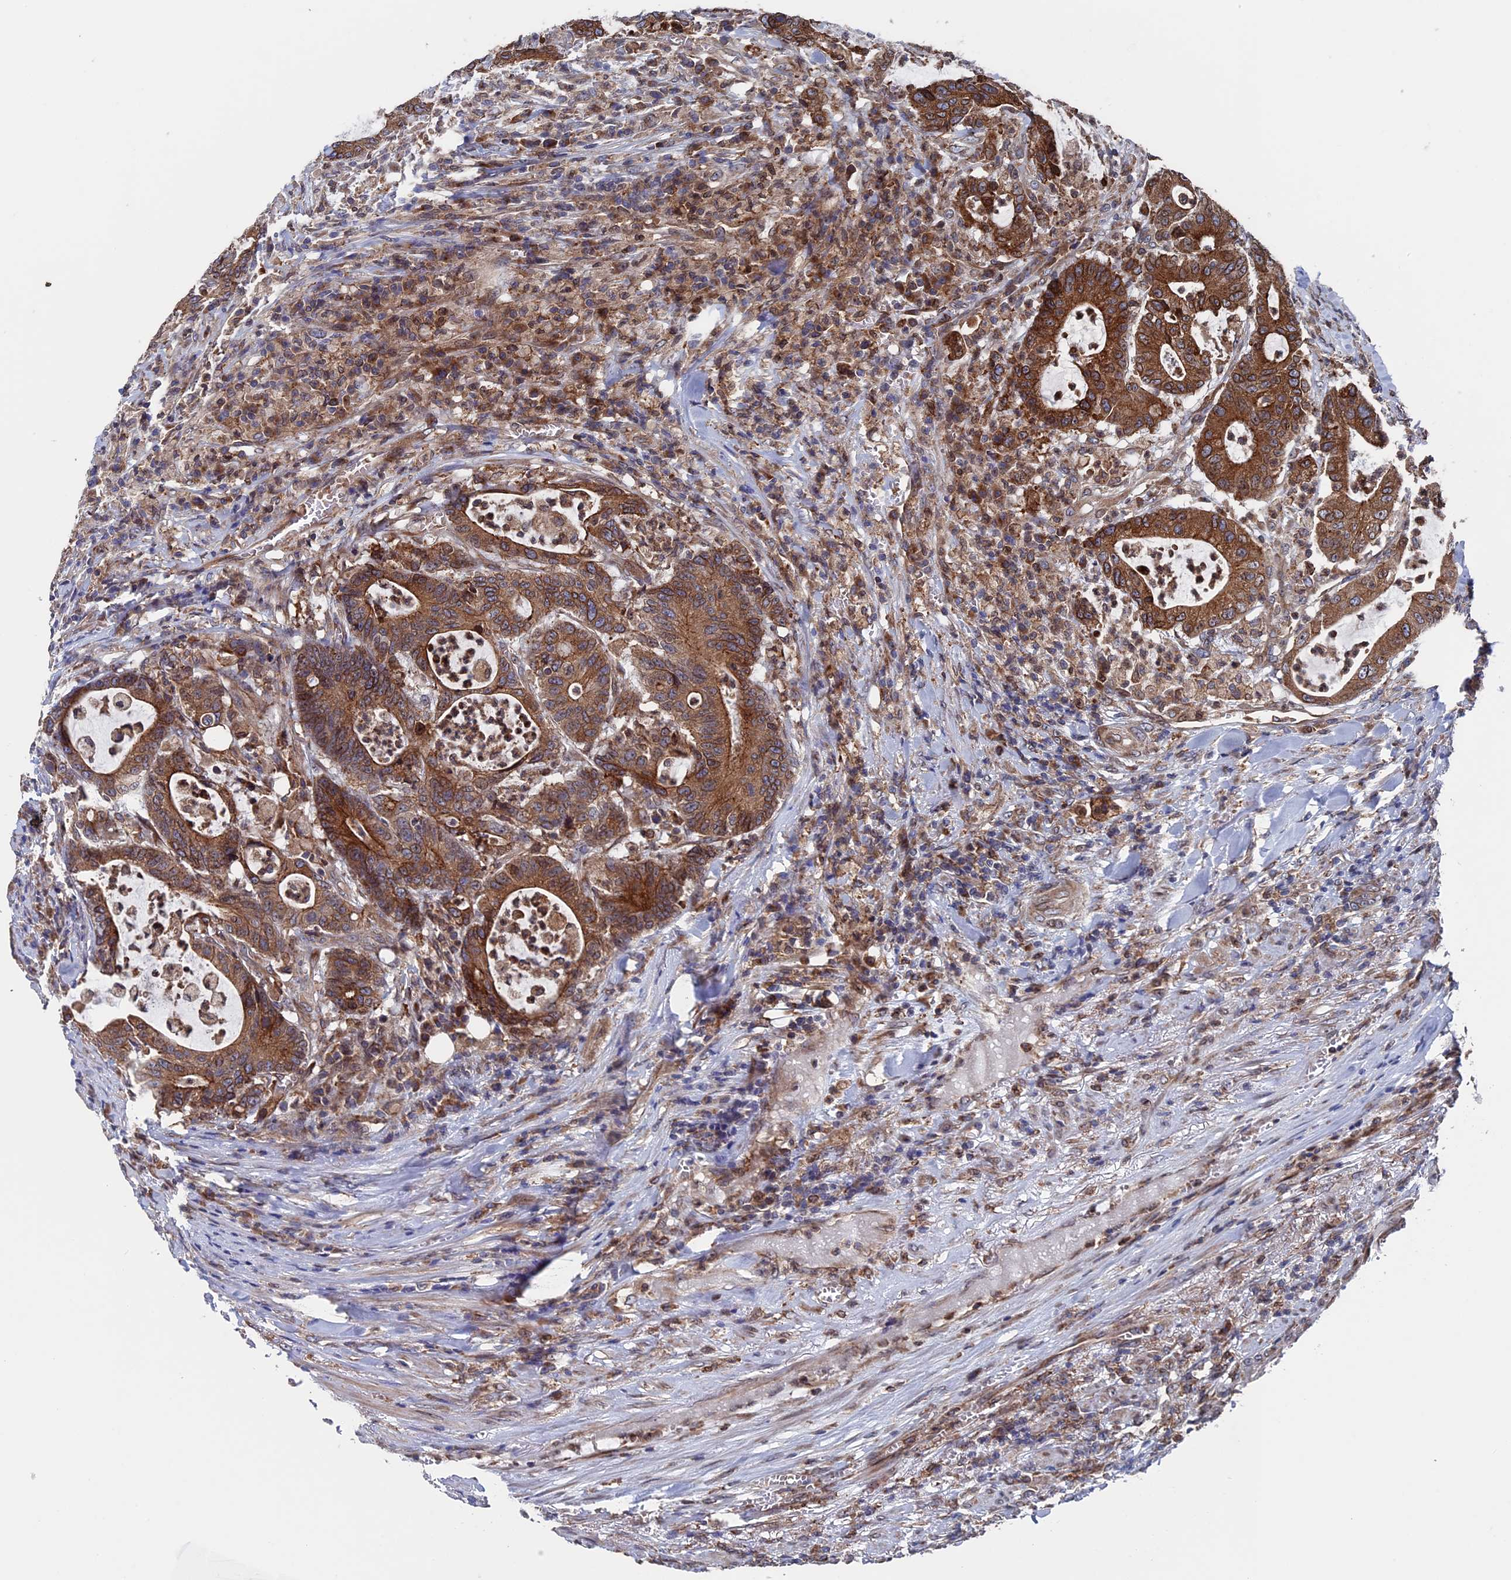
{"staining": {"intensity": "strong", "quantity": ">75%", "location": "cytoplasmic/membranous"}, "tissue": "colorectal cancer", "cell_type": "Tumor cells", "image_type": "cancer", "snomed": [{"axis": "morphology", "description": "Adenocarcinoma, NOS"}, {"axis": "topography", "description": "Colon"}], "caption": "Immunohistochemical staining of colorectal adenocarcinoma shows high levels of strong cytoplasmic/membranous expression in about >75% of tumor cells.", "gene": "RPUSD1", "patient": {"sex": "female", "age": 84}}